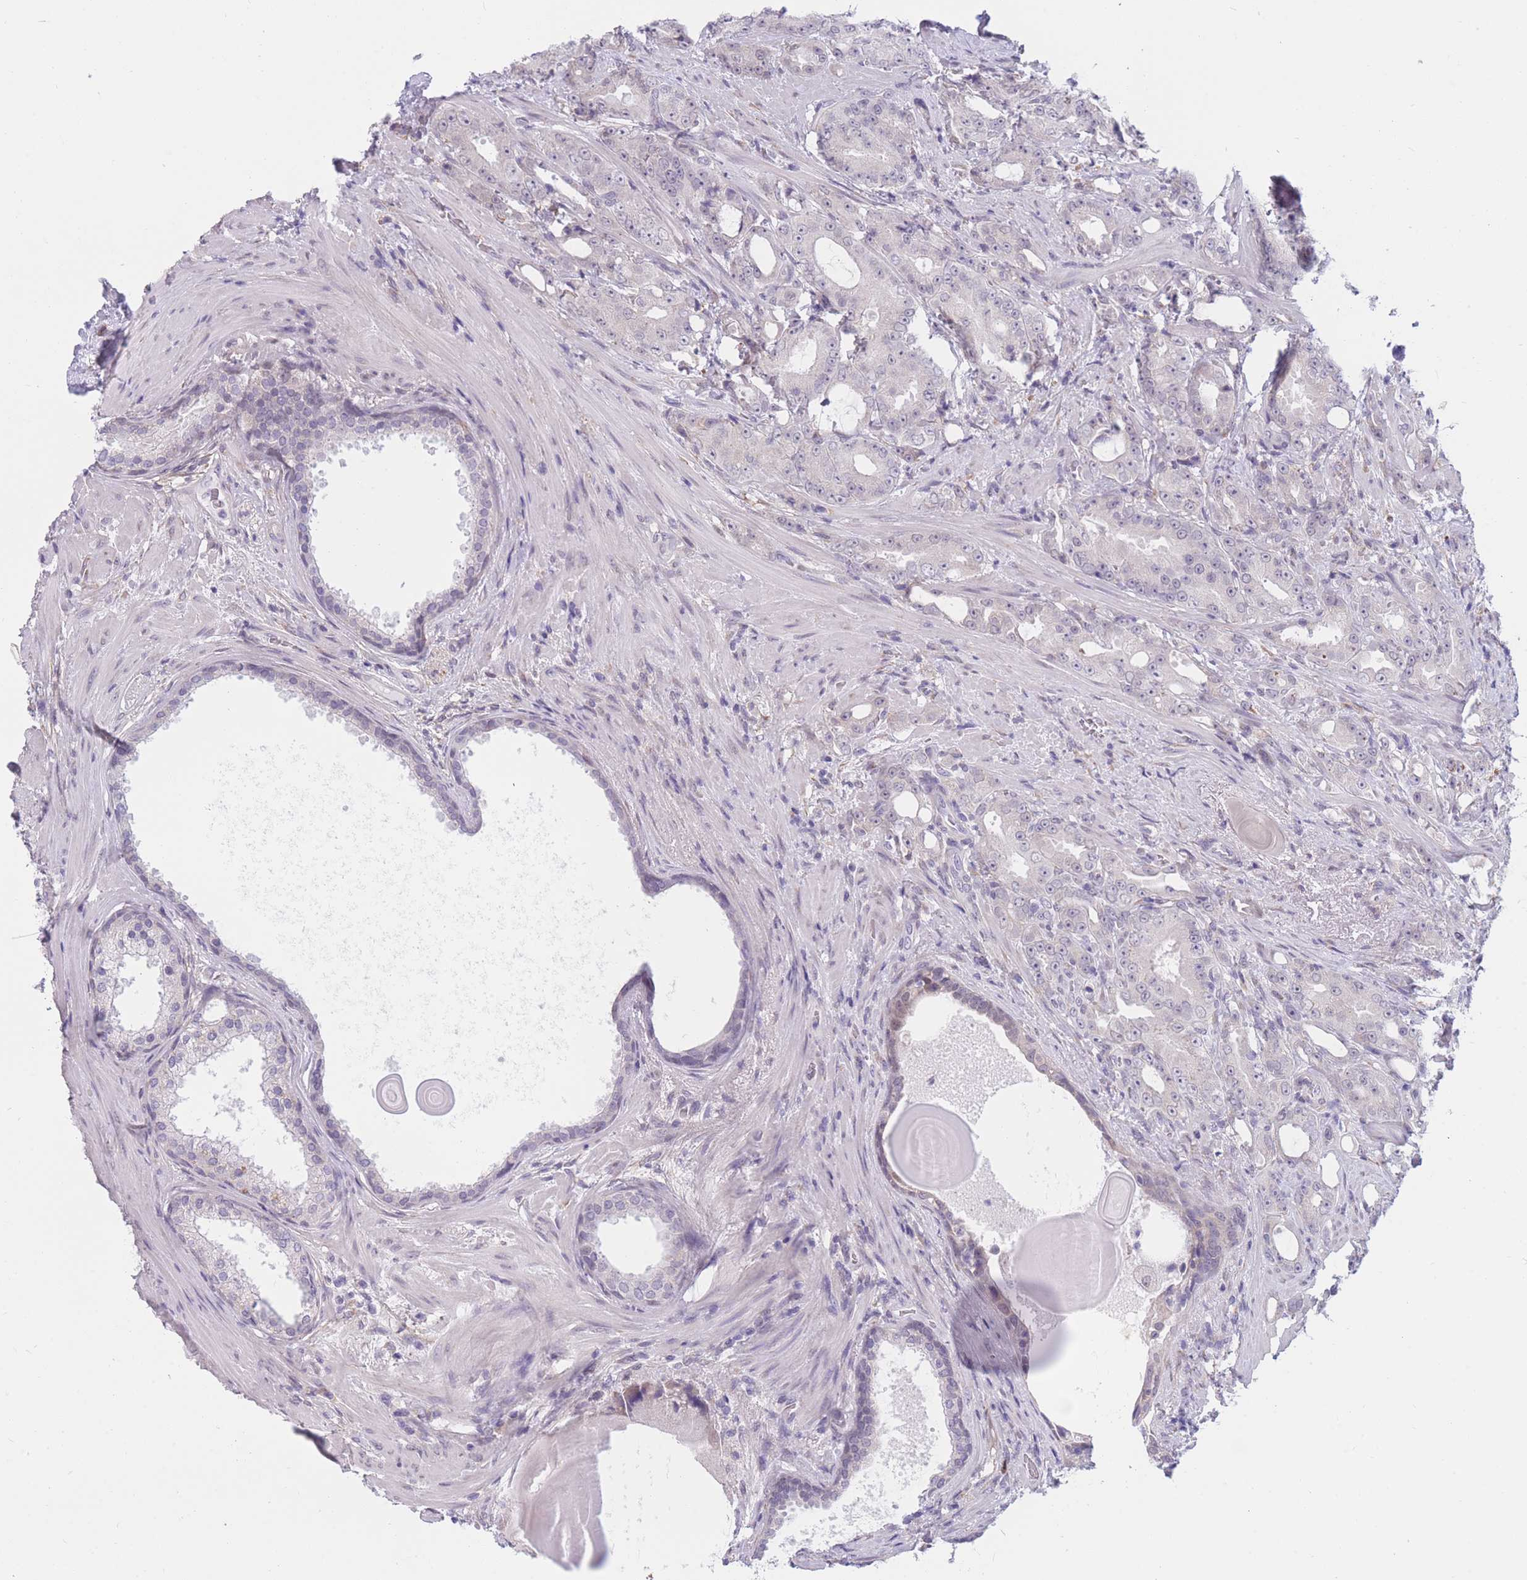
{"staining": {"intensity": "negative", "quantity": "none", "location": "none"}, "tissue": "prostate cancer", "cell_type": "Tumor cells", "image_type": "cancer", "snomed": [{"axis": "morphology", "description": "Adenocarcinoma, High grade"}, {"axis": "topography", "description": "Prostate"}], "caption": "Tumor cells are negative for protein expression in human prostate cancer.", "gene": "COL27A1", "patient": {"sex": "male", "age": 69}}